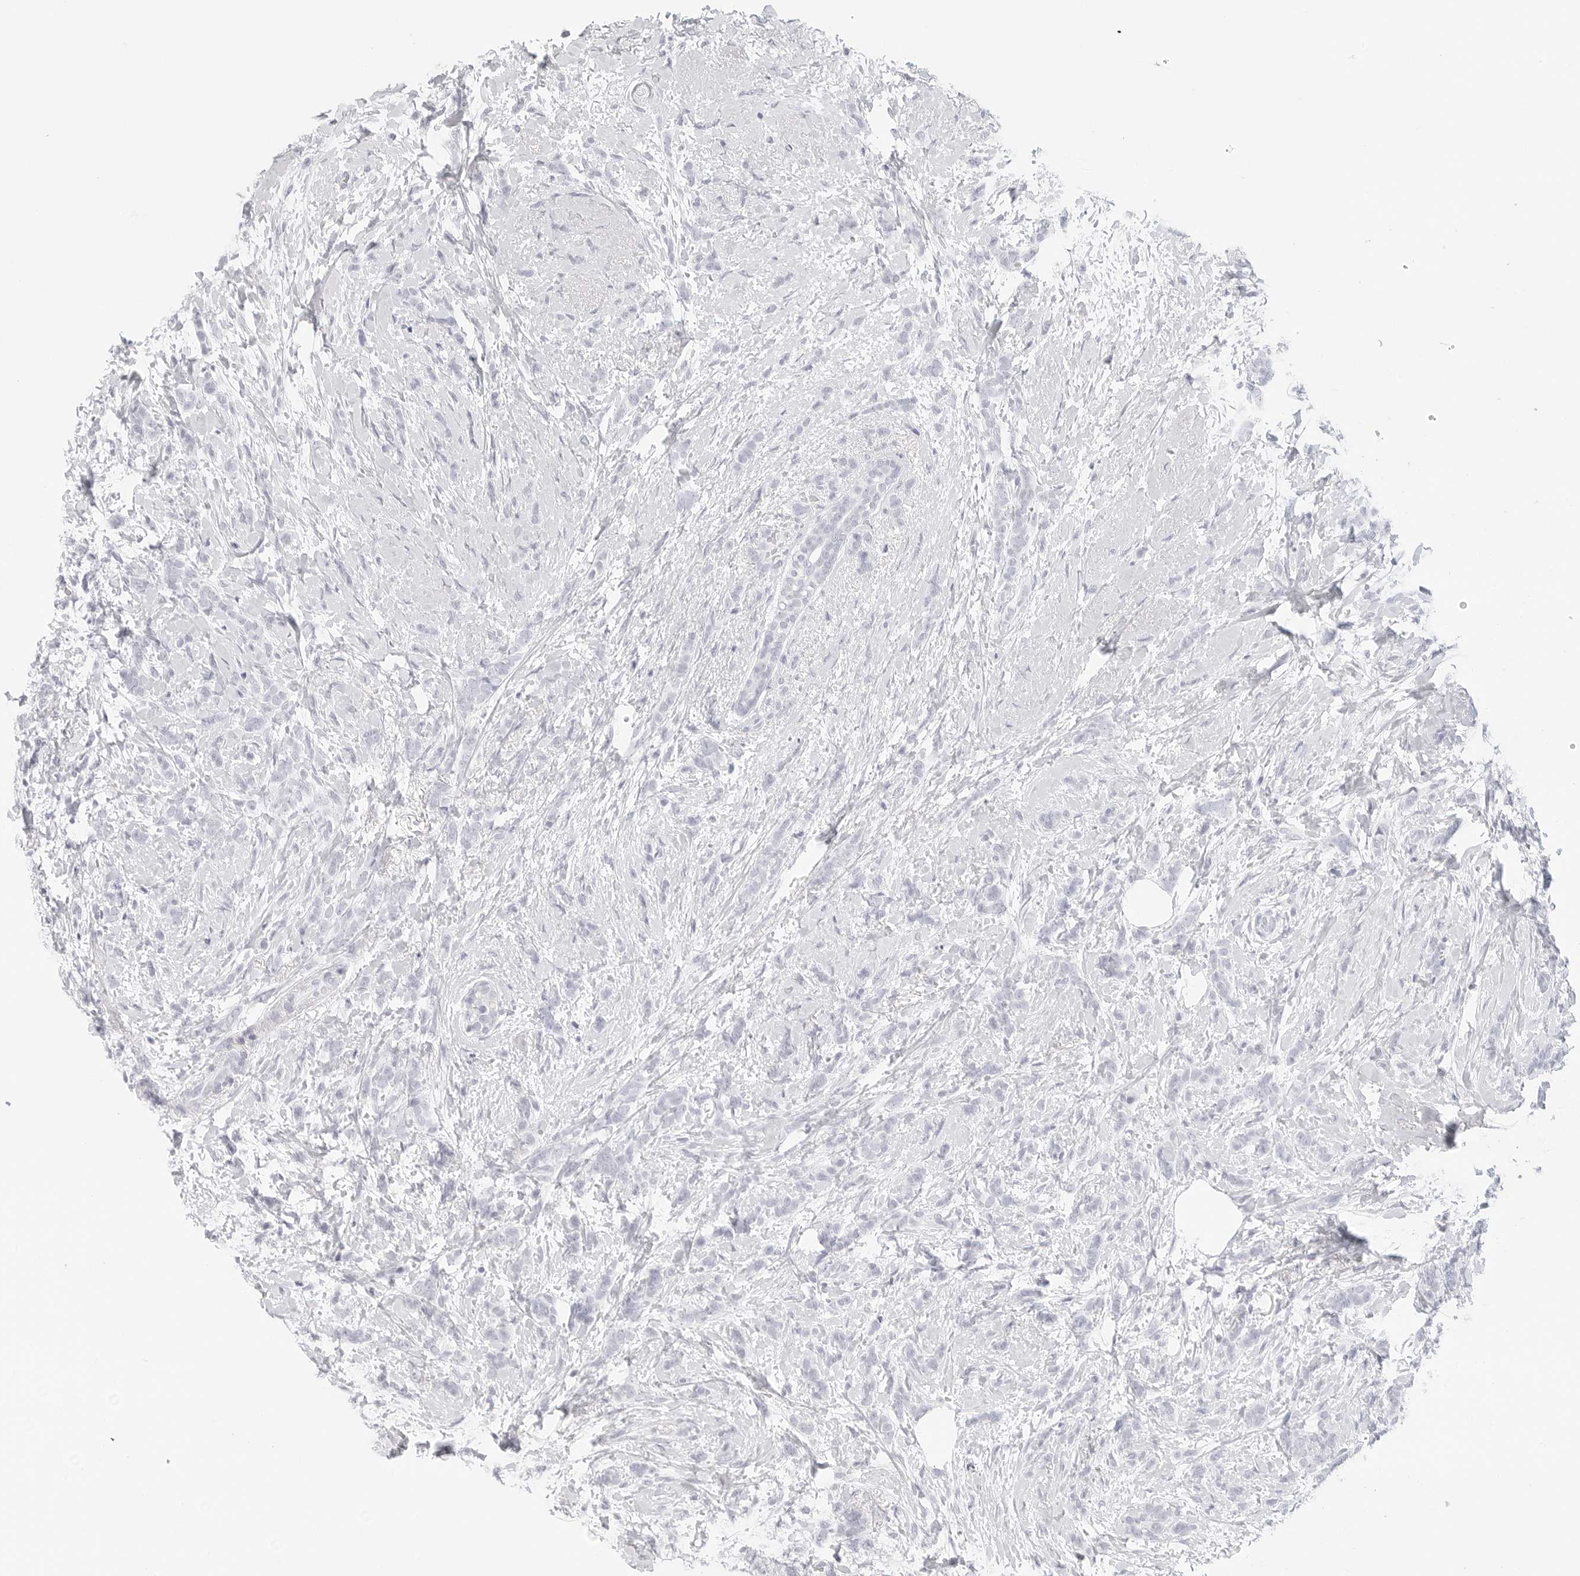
{"staining": {"intensity": "negative", "quantity": "none", "location": "none"}, "tissue": "breast cancer", "cell_type": "Tumor cells", "image_type": "cancer", "snomed": [{"axis": "morphology", "description": "Lobular carcinoma, in situ"}, {"axis": "morphology", "description": "Lobular carcinoma"}, {"axis": "topography", "description": "Breast"}], "caption": "Immunohistochemistry (IHC) of human breast lobular carcinoma shows no staining in tumor cells.", "gene": "HMGCS2", "patient": {"sex": "female", "age": 41}}